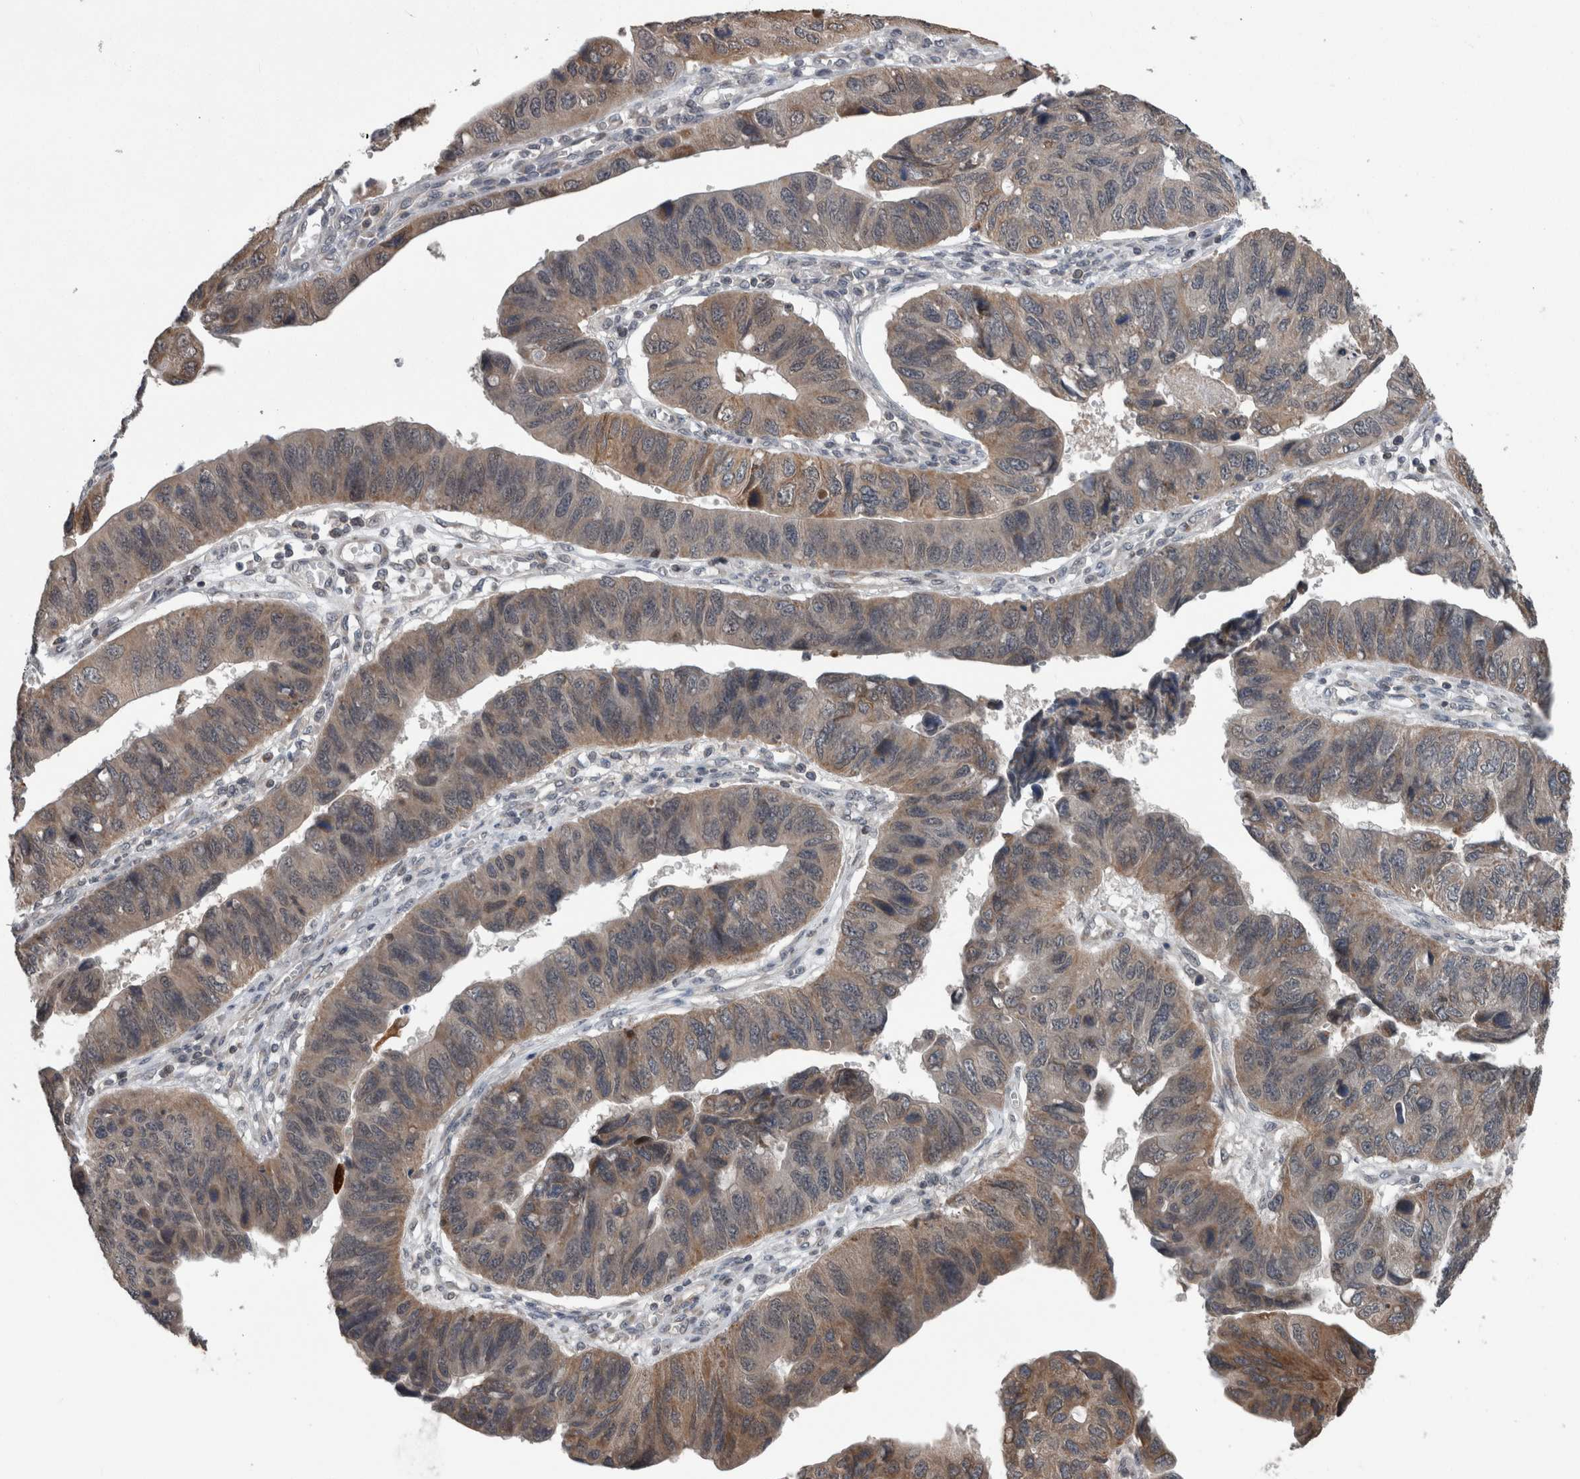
{"staining": {"intensity": "moderate", "quantity": "<25%", "location": "cytoplasmic/membranous"}, "tissue": "stomach cancer", "cell_type": "Tumor cells", "image_type": "cancer", "snomed": [{"axis": "morphology", "description": "Adenocarcinoma, NOS"}, {"axis": "topography", "description": "Stomach"}], "caption": "There is low levels of moderate cytoplasmic/membranous staining in tumor cells of adenocarcinoma (stomach), as demonstrated by immunohistochemical staining (brown color).", "gene": "ENY2", "patient": {"sex": "male", "age": 59}}